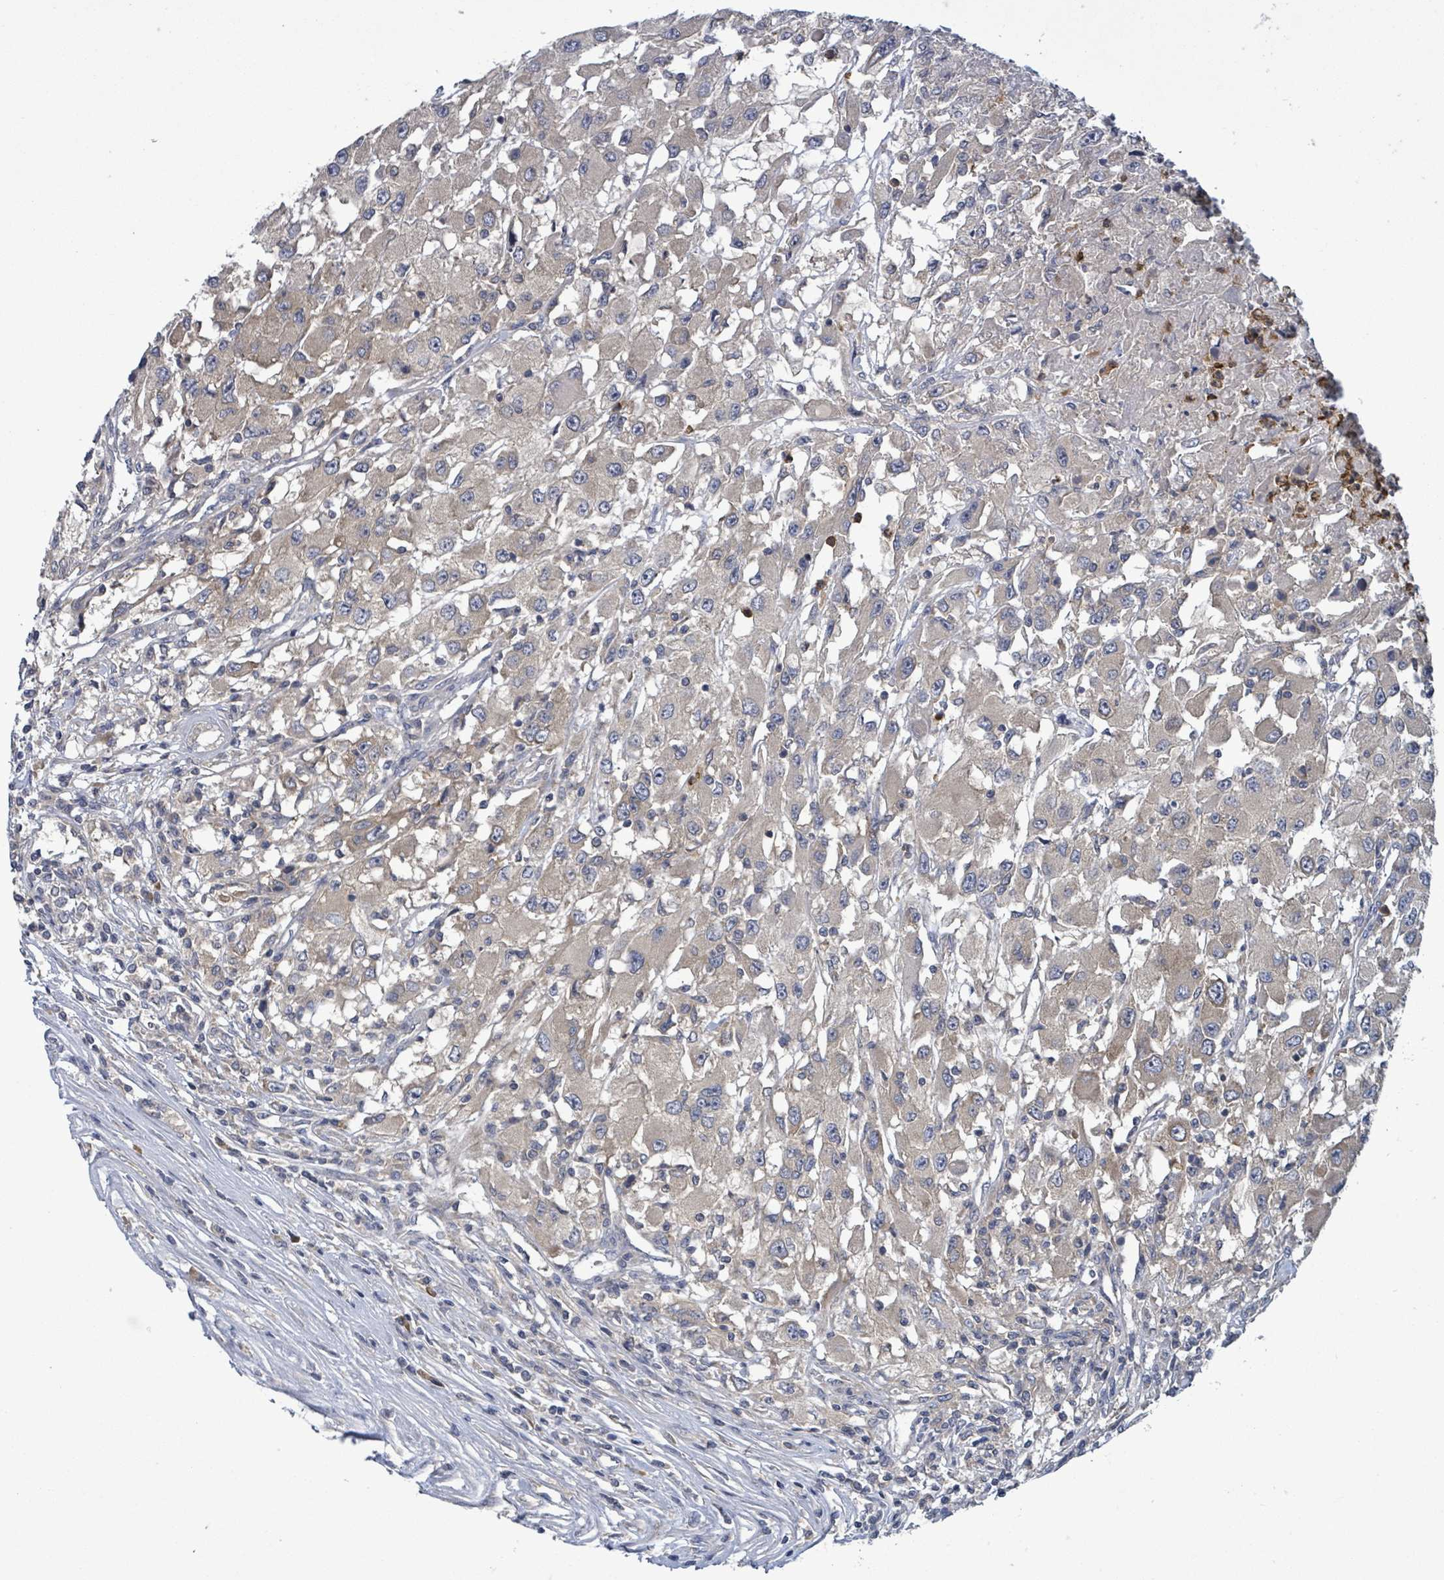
{"staining": {"intensity": "weak", "quantity": "<25%", "location": "cytoplasmic/membranous"}, "tissue": "renal cancer", "cell_type": "Tumor cells", "image_type": "cancer", "snomed": [{"axis": "morphology", "description": "Adenocarcinoma, NOS"}, {"axis": "topography", "description": "Kidney"}], "caption": "A photomicrograph of human renal adenocarcinoma is negative for staining in tumor cells.", "gene": "SERPINE3", "patient": {"sex": "female", "age": 67}}